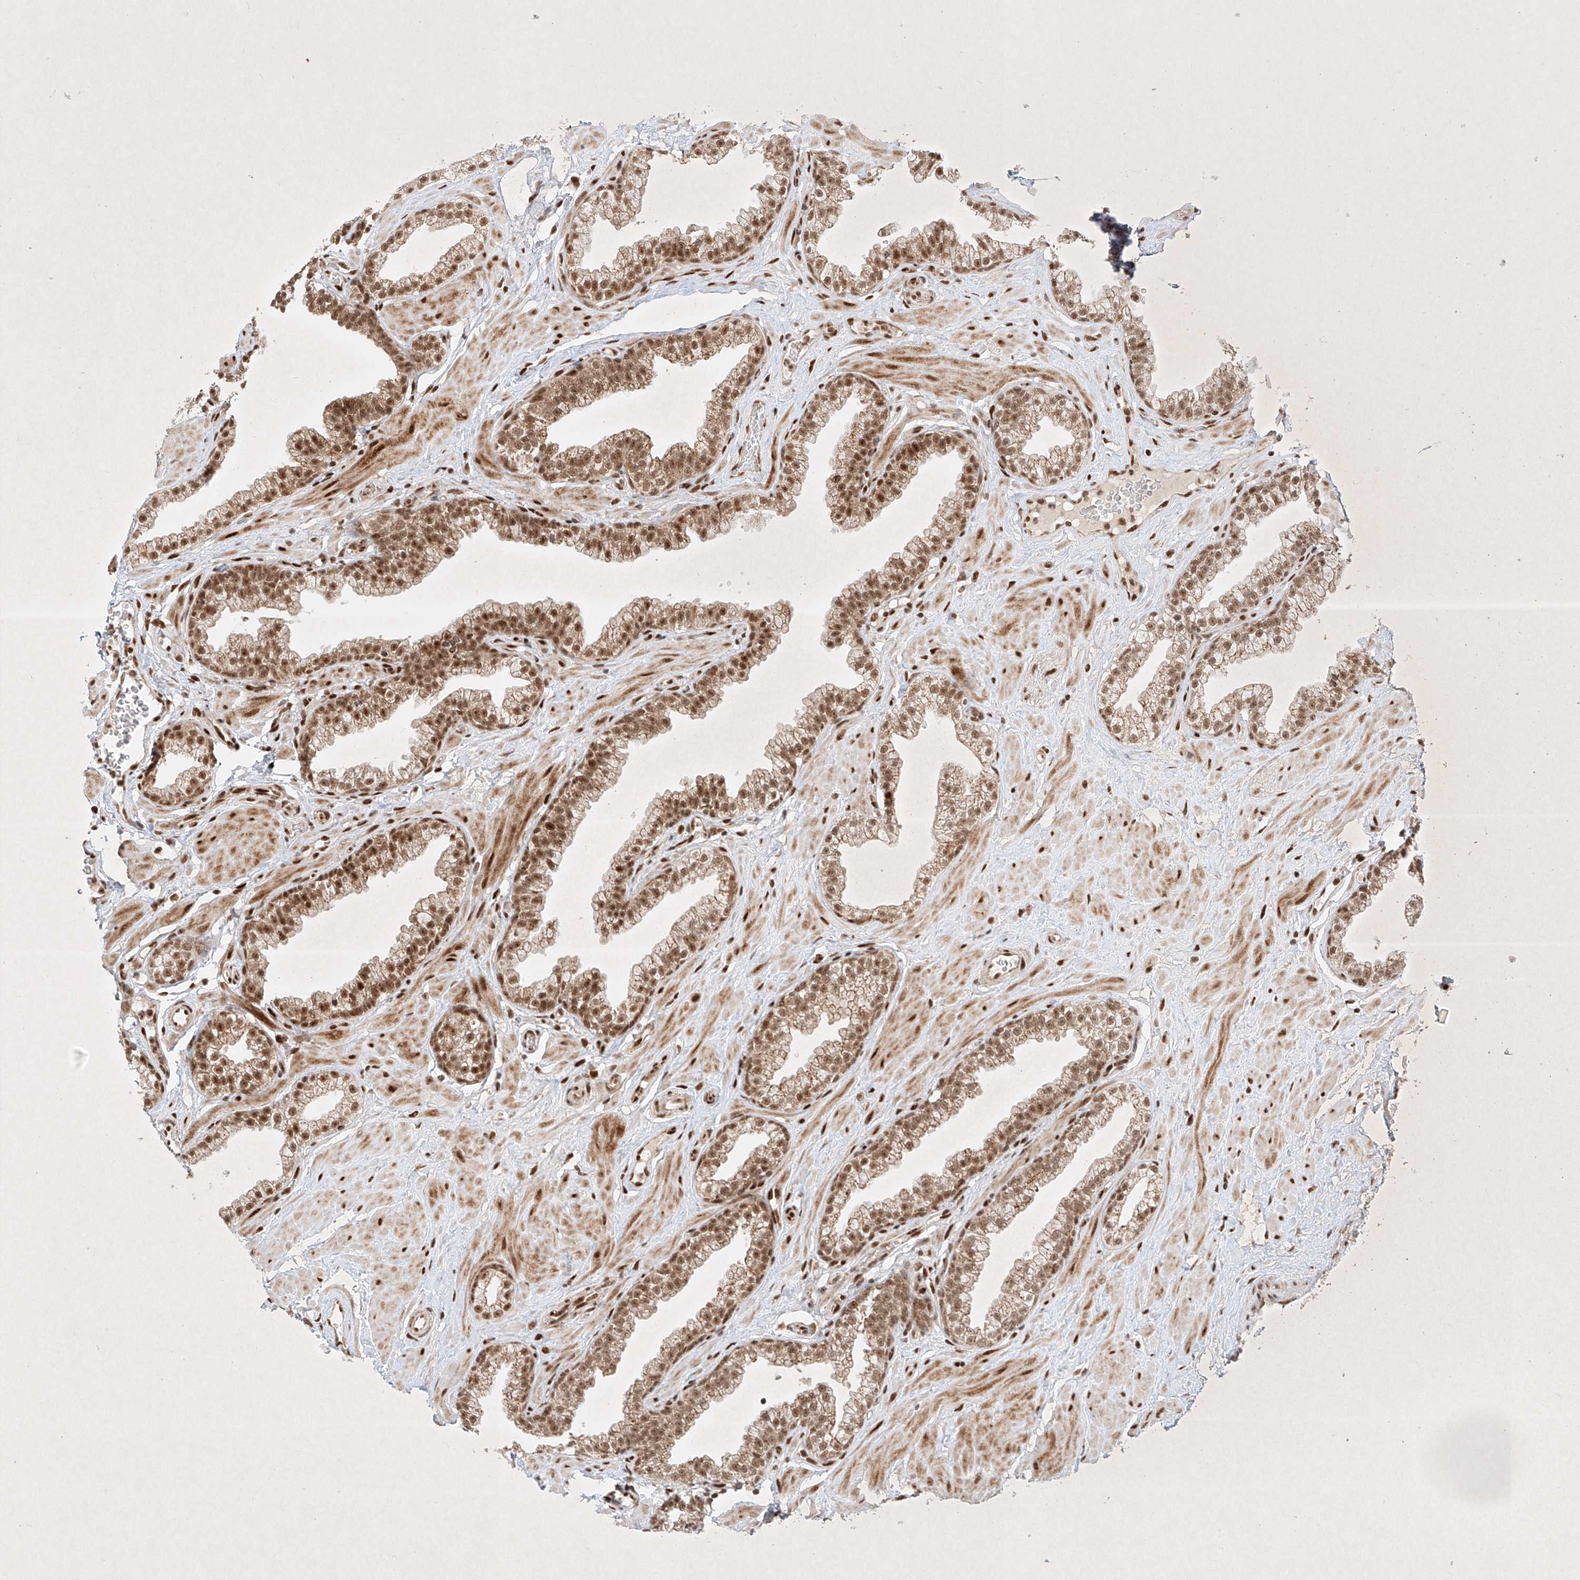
{"staining": {"intensity": "moderate", "quantity": ">75%", "location": "cytoplasmic/membranous,nuclear"}, "tissue": "prostate", "cell_type": "Glandular cells", "image_type": "normal", "snomed": [{"axis": "morphology", "description": "Normal tissue, NOS"}, {"axis": "morphology", "description": "Urothelial carcinoma, Low grade"}, {"axis": "topography", "description": "Urinary bladder"}, {"axis": "topography", "description": "Prostate"}], "caption": "Protein analysis of unremarkable prostate reveals moderate cytoplasmic/membranous,nuclear staining in about >75% of glandular cells.", "gene": "EPG5", "patient": {"sex": "male", "age": 60}}